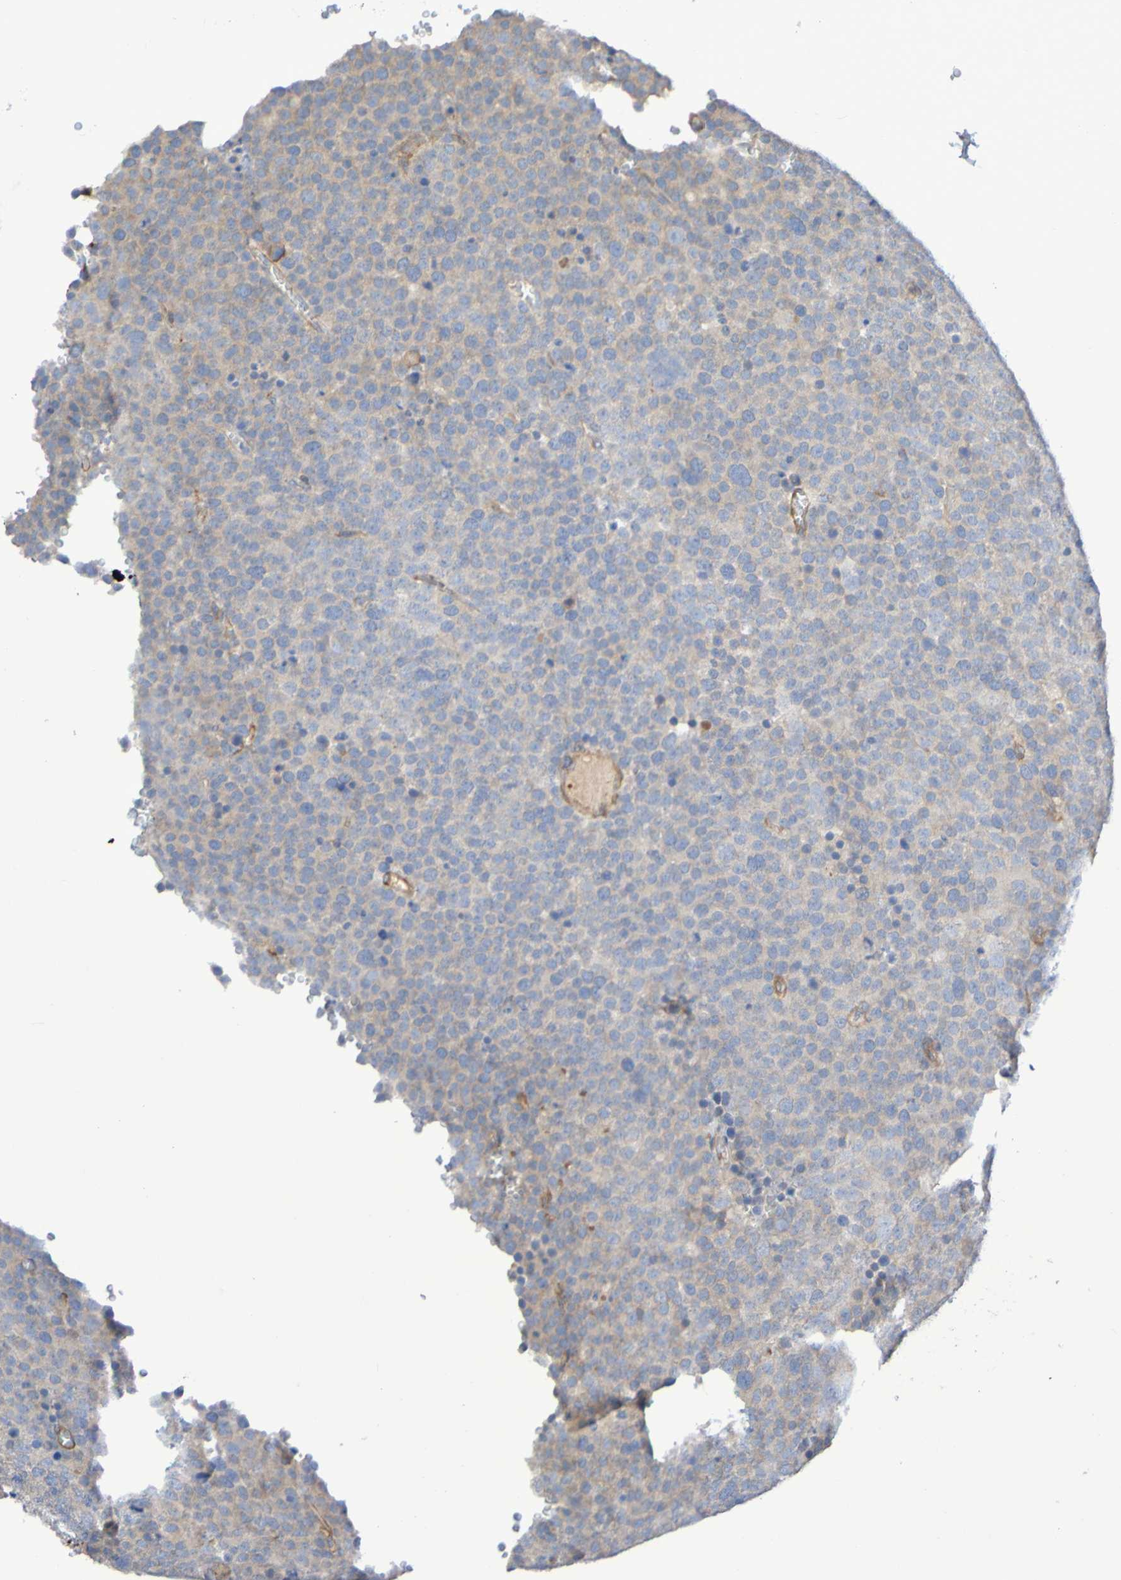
{"staining": {"intensity": "weak", "quantity": "<25%", "location": "cytoplasmic/membranous"}, "tissue": "testis cancer", "cell_type": "Tumor cells", "image_type": "cancer", "snomed": [{"axis": "morphology", "description": "Seminoma, NOS"}, {"axis": "topography", "description": "Testis"}], "caption": "Testis seminoma was stained to show a protein in brown. There is no significant staining in tumor cells.", "gene": "SCRG1", "patient": {"sex": "male", "age": 71}}